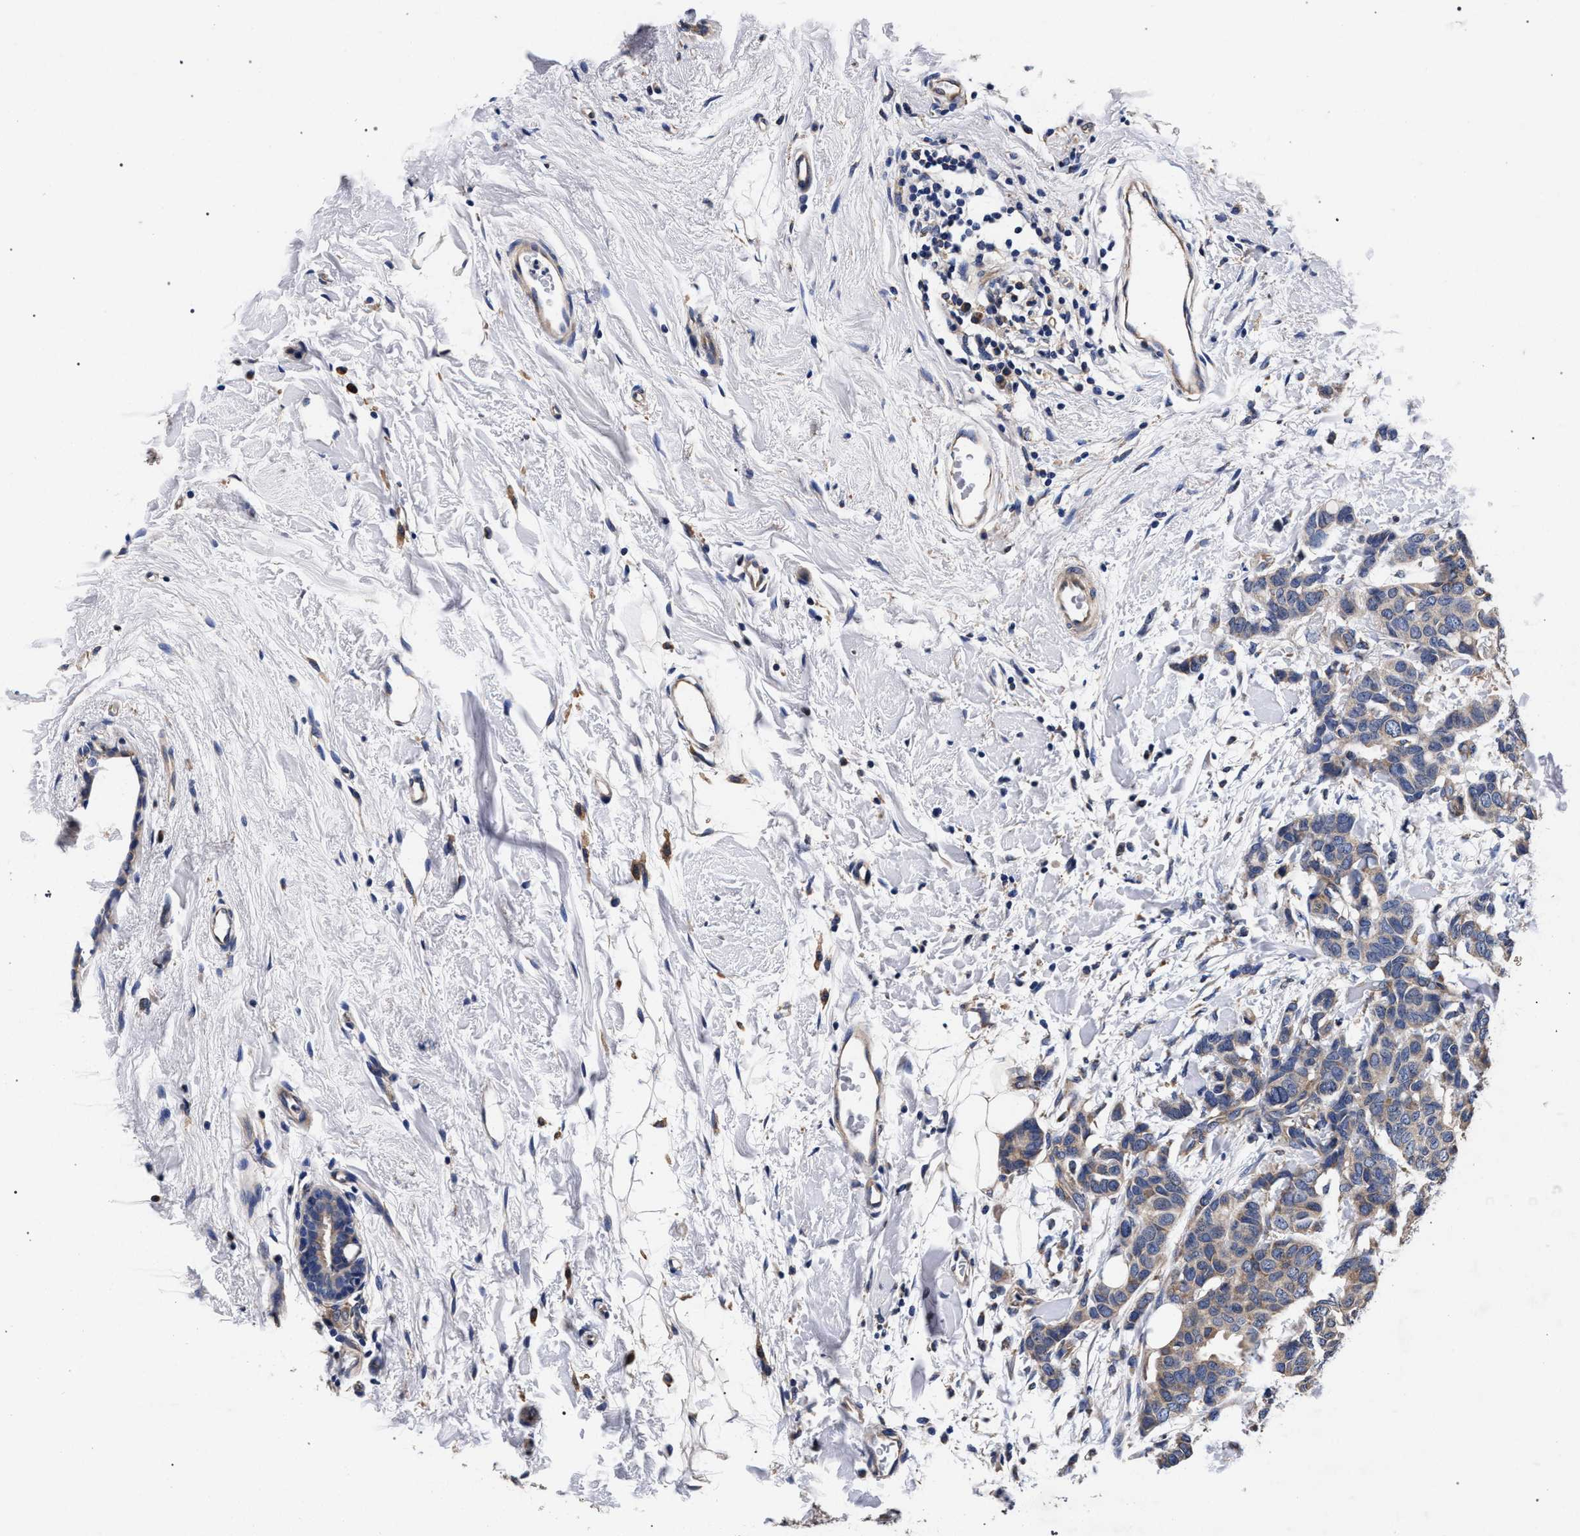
{"staining": {"intensity": "weak", "quantity": ">75%", "location": "cytoplasmic/membranous"}, "tissue": "breast cancer", "cell_type": "Tumor cells", "image_type": "cancer", "snomed": [{"axis": "morphology", "description": "Duct carcinoma"}, {"axis": "topography", "description": "Breast"}], "caption": "Breast cancer (infiltrating ductal carcinoma) stained for a protein (brown) displays weak cytoplasmic/membranous positive expression in approximately >75% of tumor cells.", "gene": "CFAP95", "patient": {"sex": "female", "age": 87}}